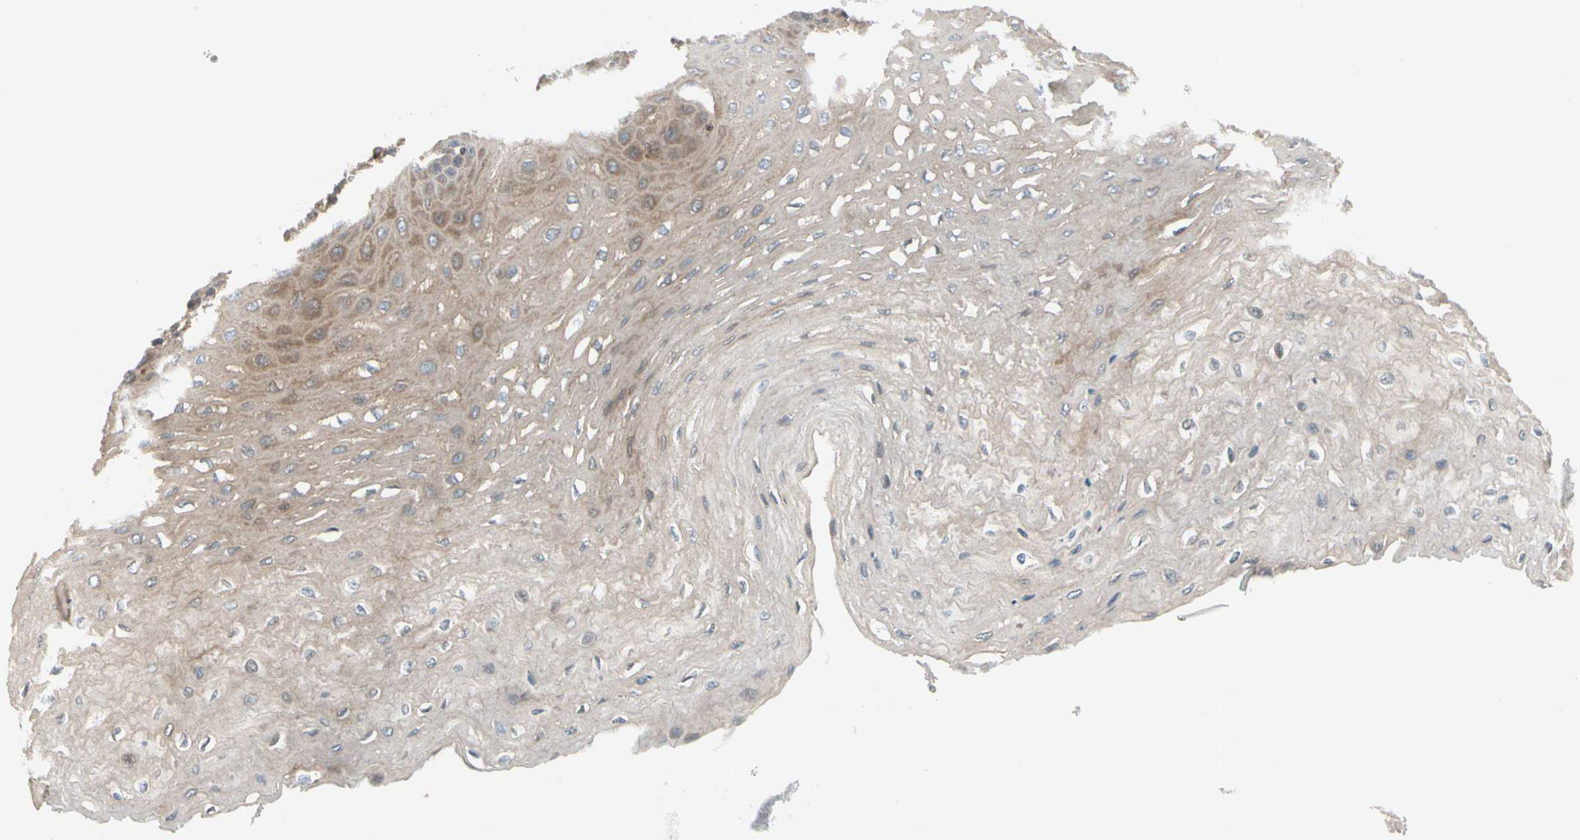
{"staining": {"intensity": "moderate", "quantity": "<25%", "location": "cytoplasmic/membranous"}, "tissue": "esophagus", "cell_type": "Squamous epithelial cells", "image_type": "normal", "snomed": [{"axis": "morphology", "description": "Normal tissue, NOS"}, {"axis": "topography", "description": "Esophagus"}], "caption": "DAB immunohistochemical staining of unremarkable human esophagus shows moderate cytoplasmic/membranous protein expression in about <25% of squamous epithelial cells. The staining is performed using DAB brown chromogen to label protein expression. The nuclei are counter-stained blue using hematoxylin.", "gene": "TRIO", "patient": {"sex": "female", "age": 72}}